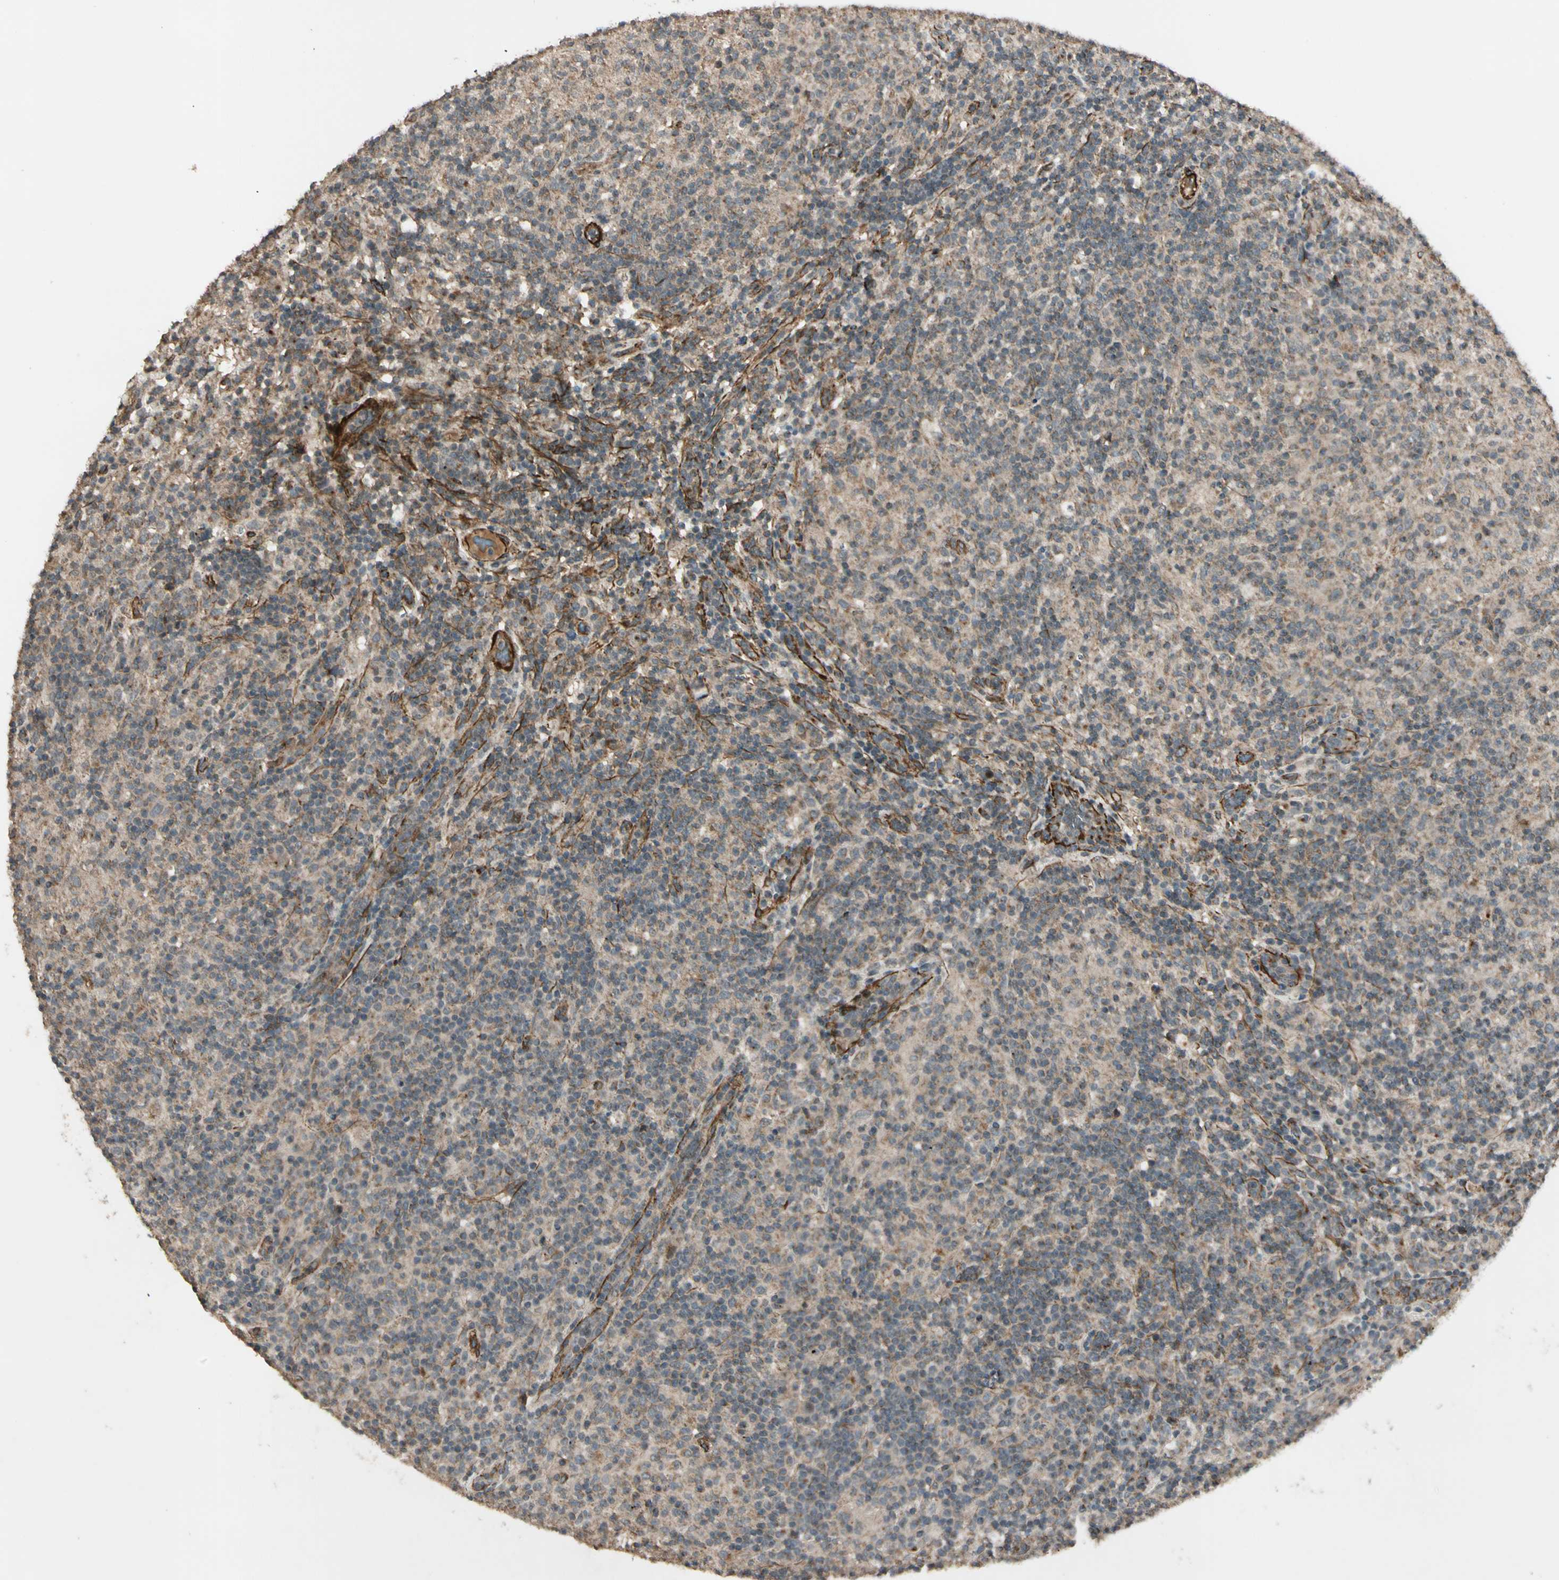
{"staining": {"intensity": "weak", "quantity": ">75%", "location": "cytoplasmic/membranous"}, "tissue": "lymphoma", "cell_type": "Tumor cells", "image_type": "cancer", "snomed": [{"axis": "morphology", "description": "Hodgkin's disease, NOS"}, {"axis": "topography", "description": "Lymph node"}], "caption": "Immunohistochemistry (DAB (3,3'-diaminobenzidine)) staining of human Hodgkin's disease displays weak cytoplasmic/membranous protein positivity in about >75% of tumor cells. Nuclei are stained in blue.", "gene": "GCK", "patient": {"sex": "male", "age": 70}}